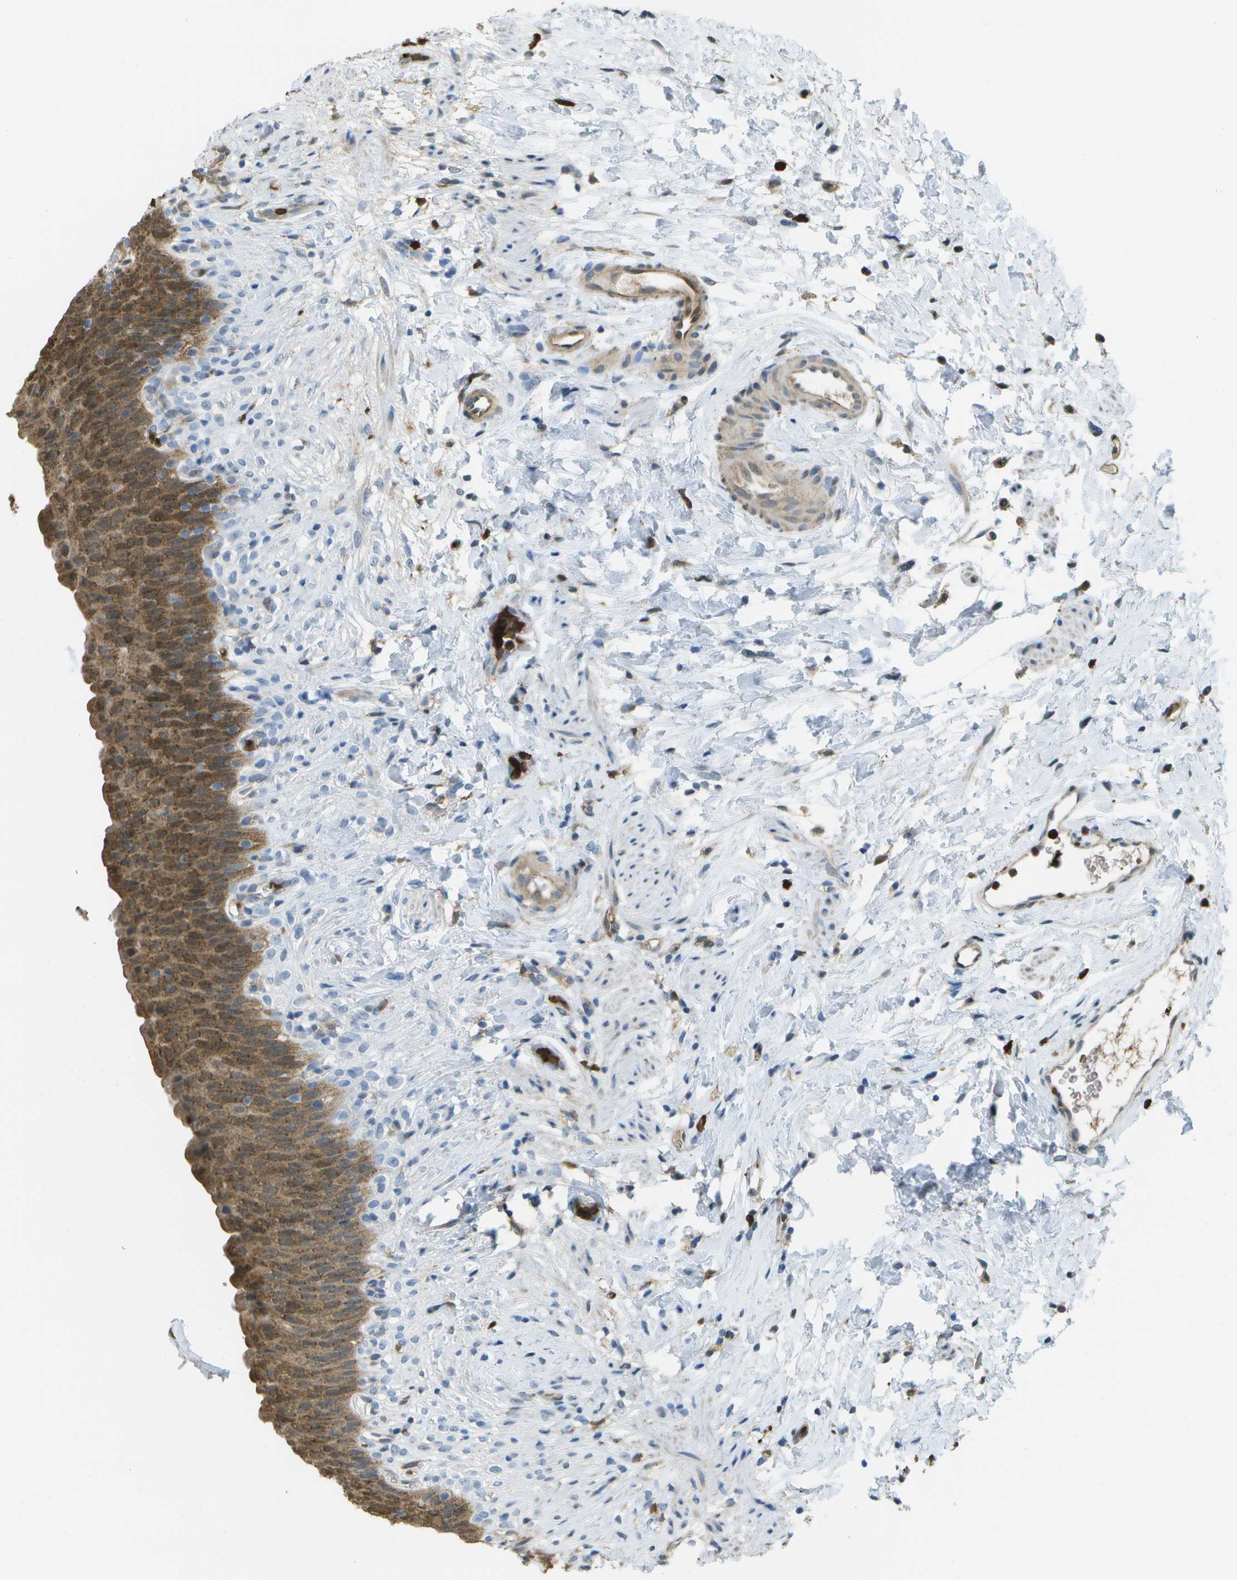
{"staining": {"intensity": "moderate", "quantity": ">75%", "location": "cytoplasmic/membranous"}, "tissue": "urinary bladder", "cell_type": "Urothelial cells", "image_type": "normal", "snomed": [{"axis": "morphology", "description": "Normal tissue, NOS"}, {"axis": "topography", "description": "Urinary bladder"}], "caption": "Moderate cytoplasmic/membranous positivity is appreciated in approximately >75% of urothelial cells in unremarkable urinary bladder.", "gene": "CACHD1", "patient": {"sex": "female", "age": 79}}